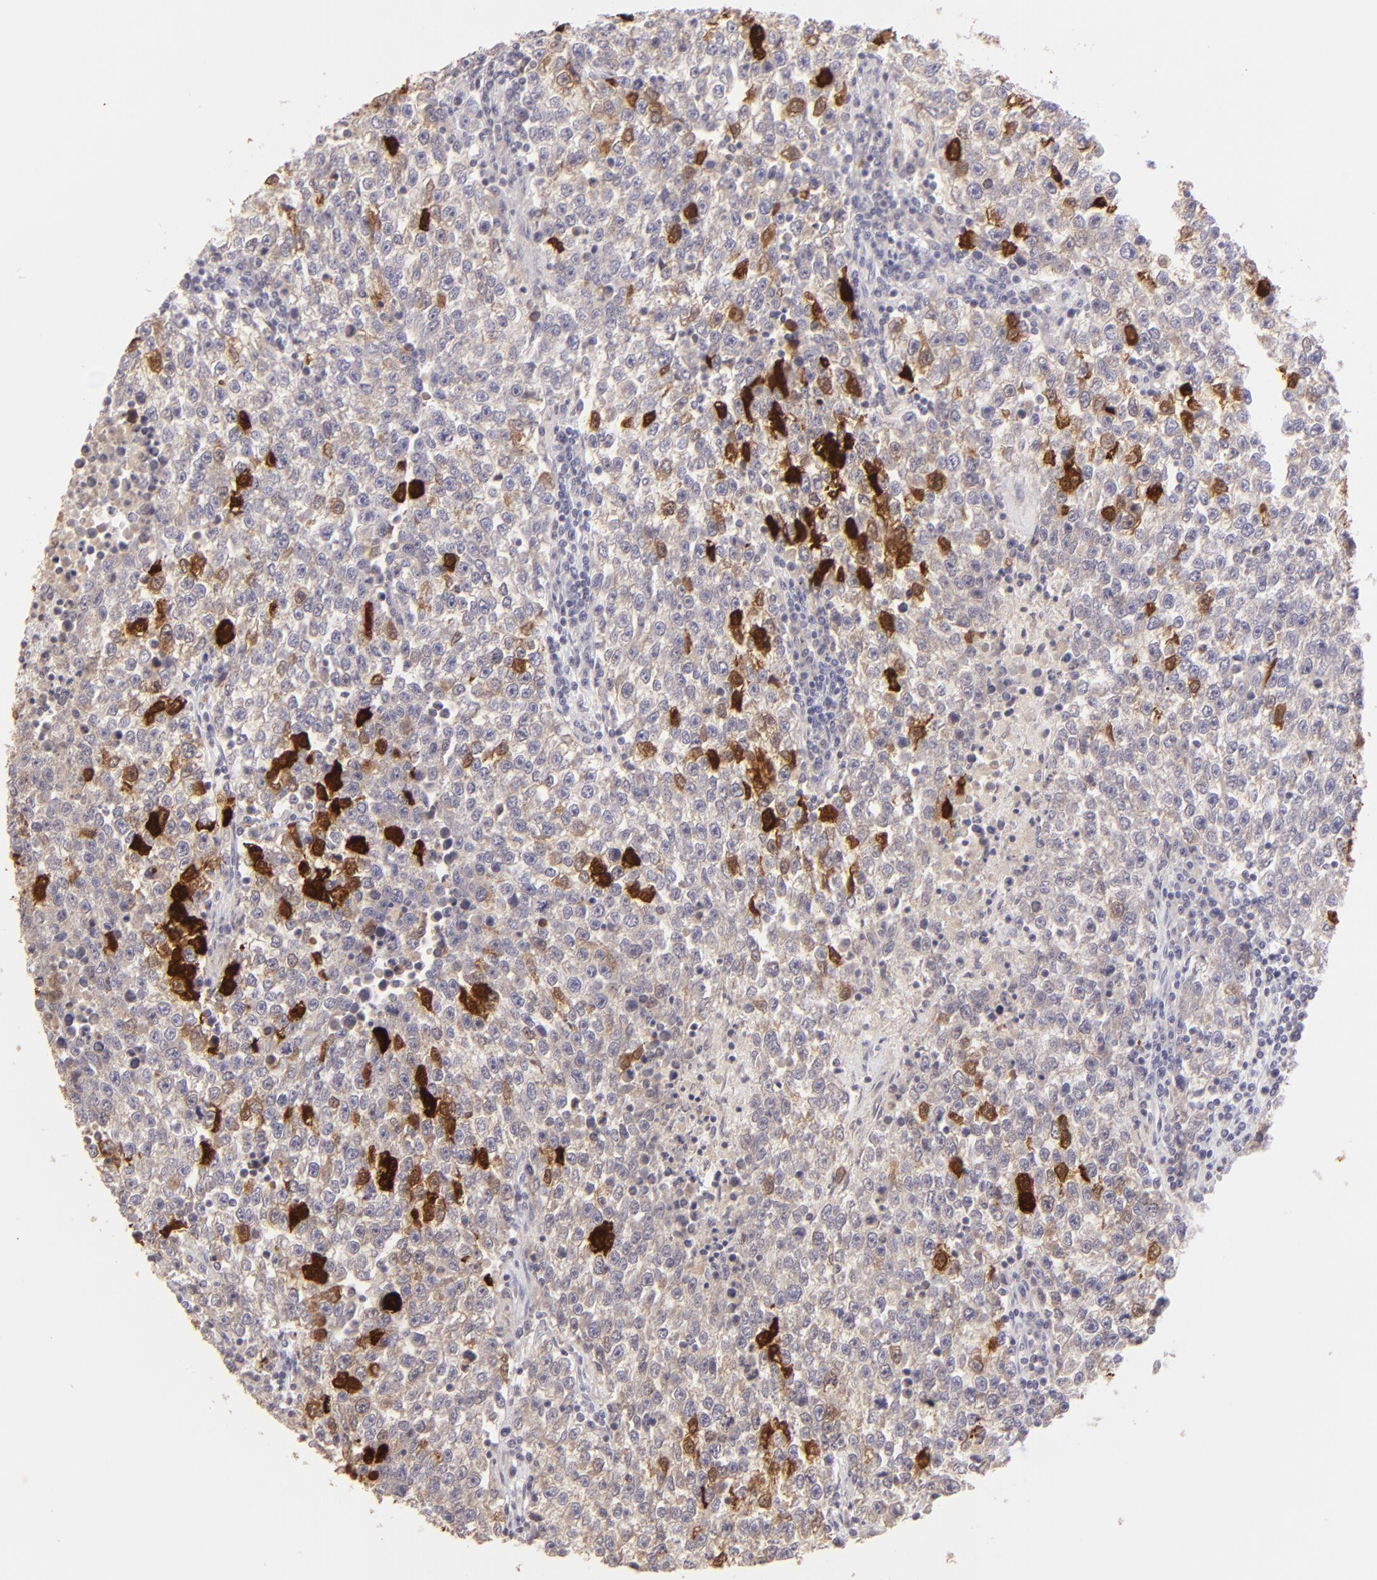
{"staining": {"intensity": "moderate", "quantity": "25%-75%", "location": "cytoplasmic/membranous"}, "tissue": "testis cancer", "cell_type": "Tumor cells", "image_type": "cancer", "snomed": [{"axis": "morphology", "description": "Seminoma, NOS"}, {"axis": "topography", "description": "Testis"}], "caption": "Protein staining displays moderate cytoplasmic/membranous expression in approximately 25%-75% of tumor cells in seminoma (testis).", "gene": "MAGEA1", "patient": {"sex": "male", "age": 36}}